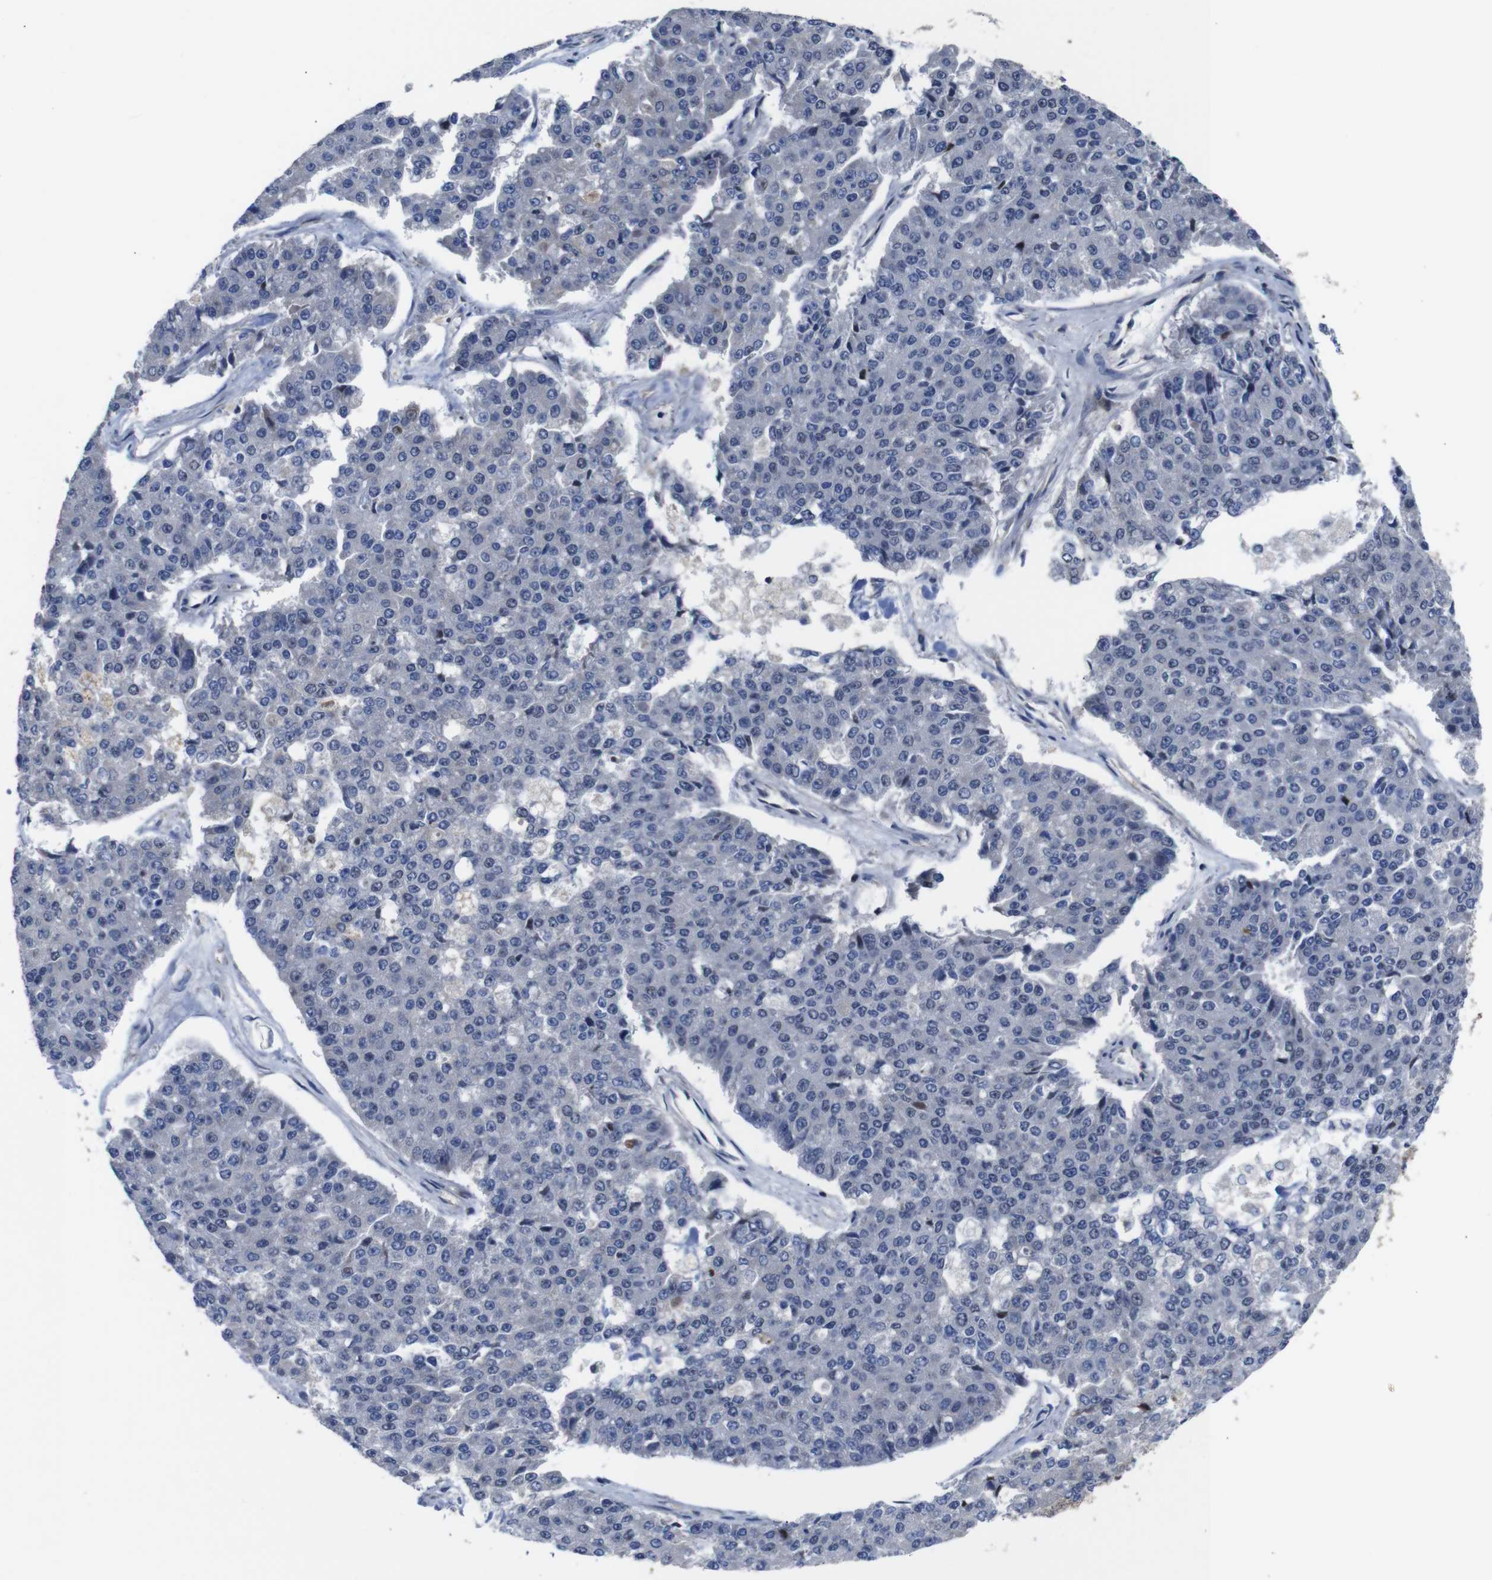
{"staining": {"intensity": "negative", "quantity": "none", "location": "none"}, "tissue": "pancreatic cancer", "cell_type": "Tumor cells", "image_type": "cancer", "snomed": [{"axis": "morphology", "description": "Adenocarcinoma, NOS"}, {"axis": "topography", "description": "Pancreas"}], "caption": "An immunohistochemistry image of pancreatic adenocarcinoma is shown. There is no staining in tumor cells of pancreatic adenocarcinoma.", "gene": "BRWD3", "patient": {"sex": "male", "age": 50}}